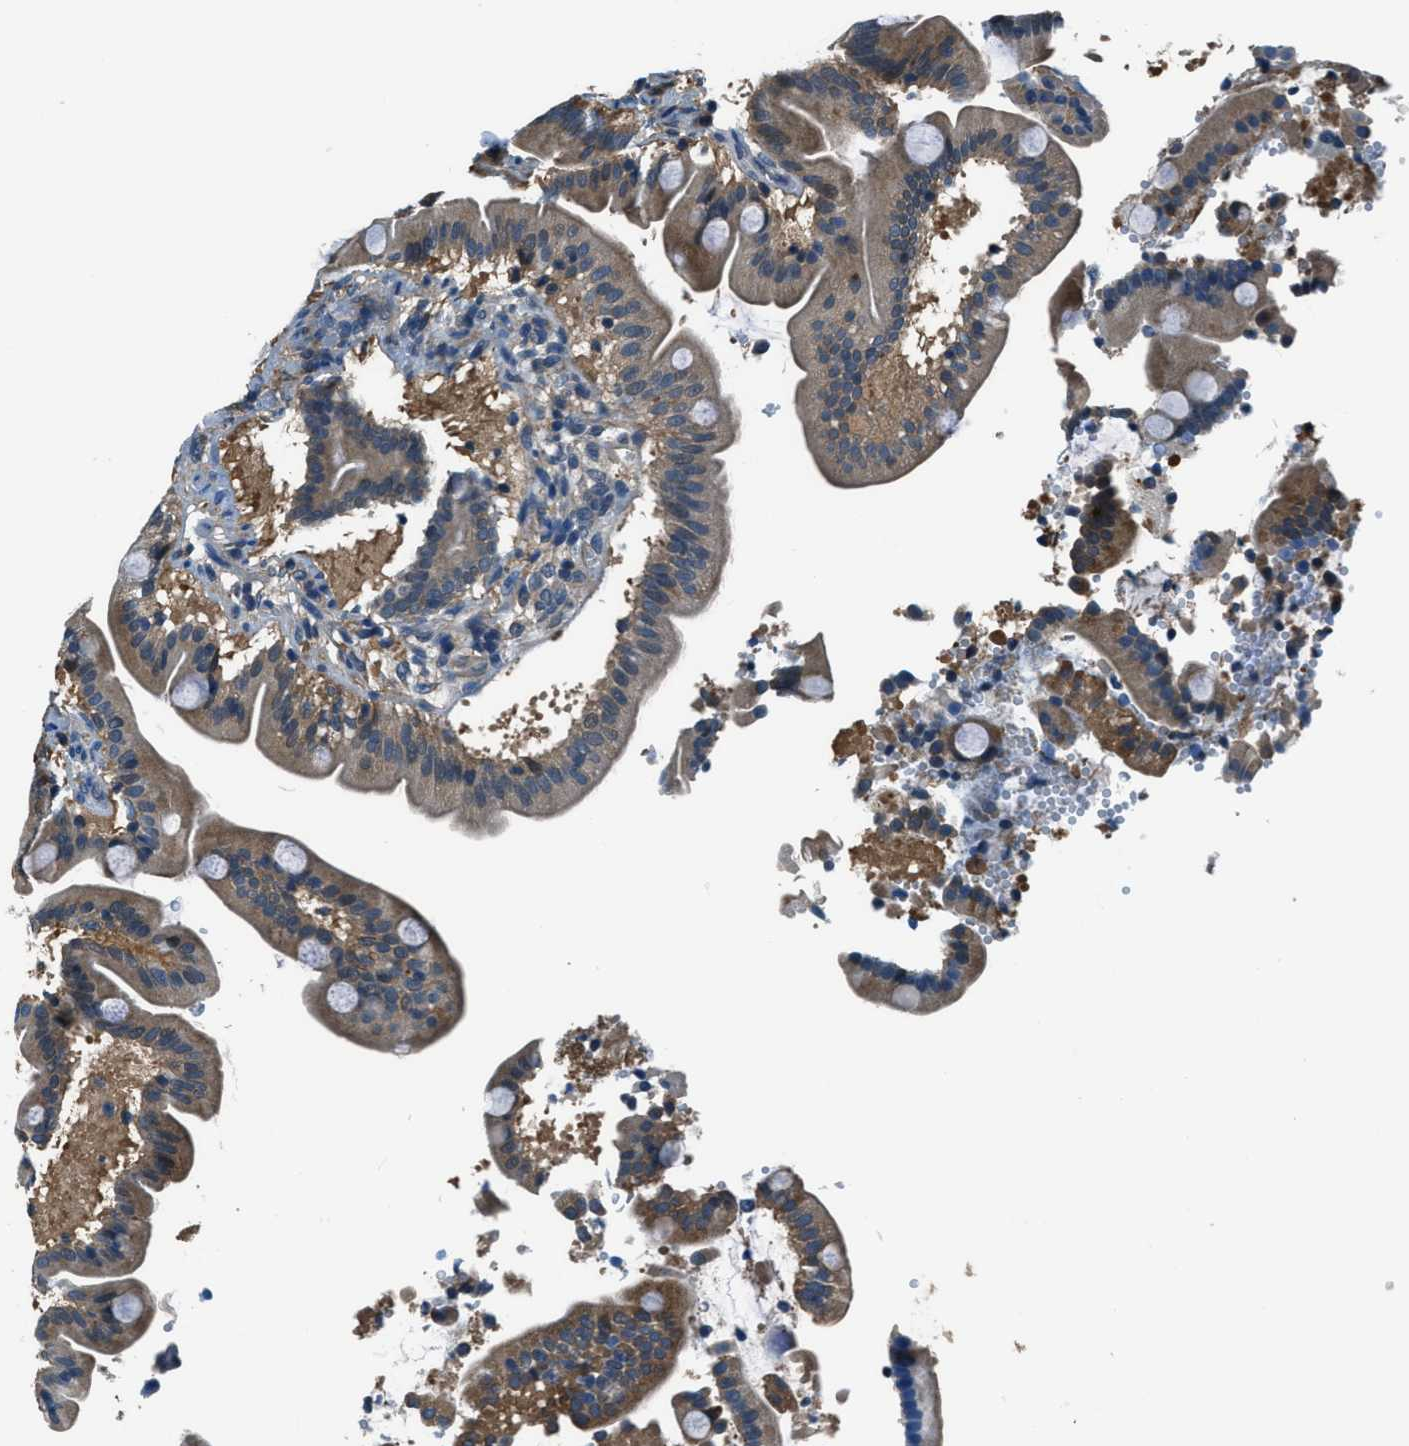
{"staining": {"intensity": "moderate", "quantity": ">75%", "location": "cytoplasmic/membranous"}, "tissue": "duodenum", "cell_type": "Glandular cells", "image_type": "normal", "snomed": [{"axis": "morphology", "description": "Normal tissue, NOS"}, {"axis": "topography", "description": "Duodenum"}], "caption": "Protein analysis of normal duodenum exhibits moderate cytoplasmic/membranous staining in about >75% of glandular cells. Nuclei are stained in blue.", "gene": "HEBP2", "patient": {"sex": "male", "age": 54}}